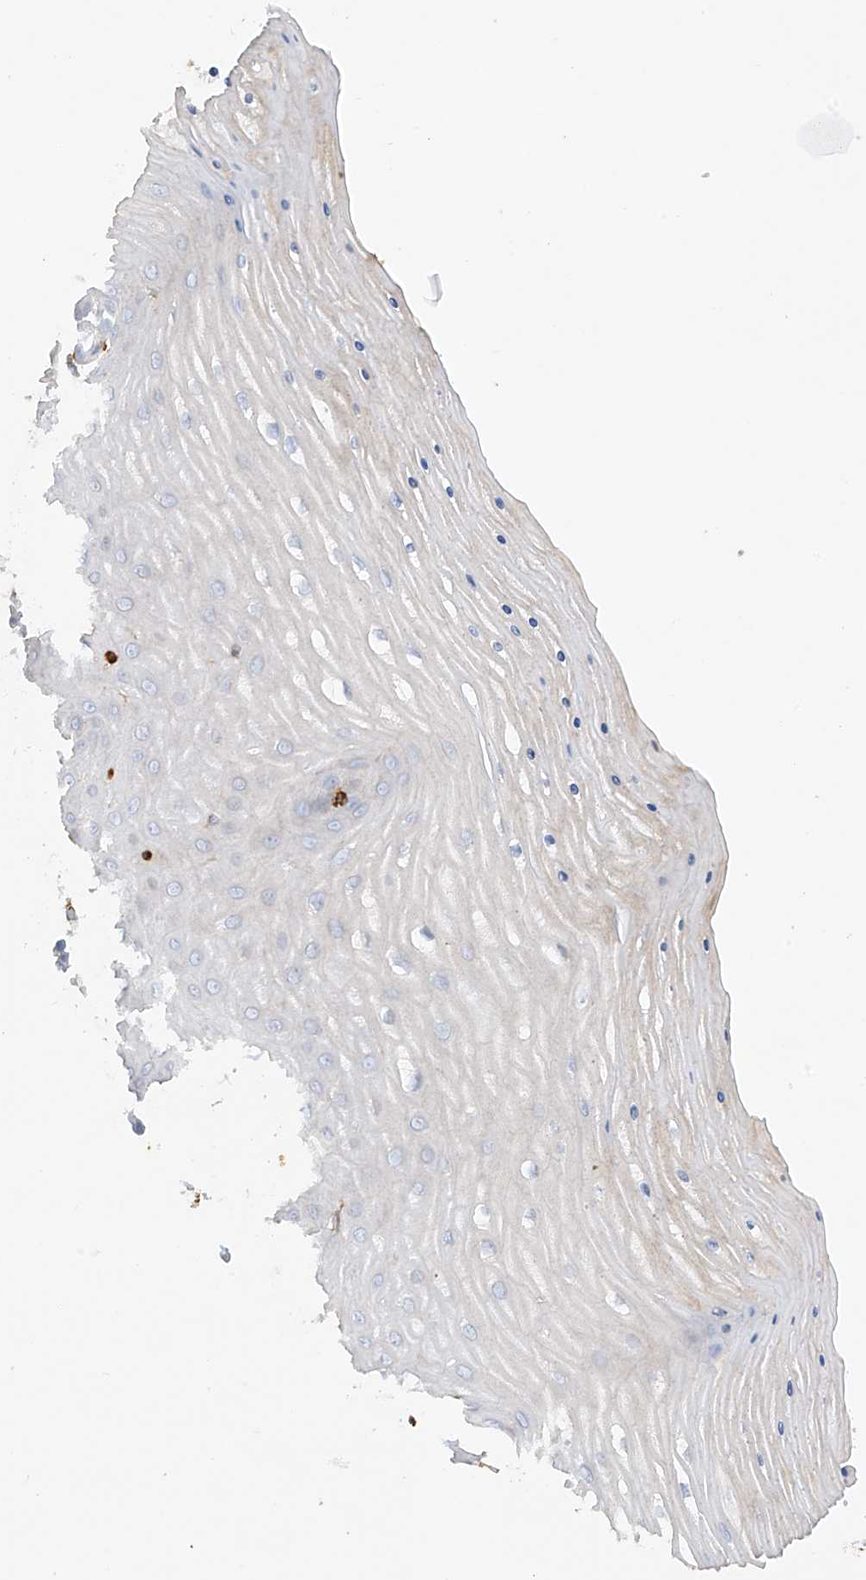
{"staining": {"intensity": "negative", "quantity": "none", "location": "none"}, "tissue": "cervix", "cell_type": "Glandular cells", "image_type": "normal", "snomed": [{"axis": "morphology", "description": "Normal tissue, NOS"}, {"axis": "topography", "description": "Cervix"}], "caption": "A micrograph of human cervix is negative for staining in glandular cells. (Immunohistochemistry, brightfield microscopy, high magnification).", "gene": "ARHGAP25", "patient": {"sex": "female", "age": 55}}